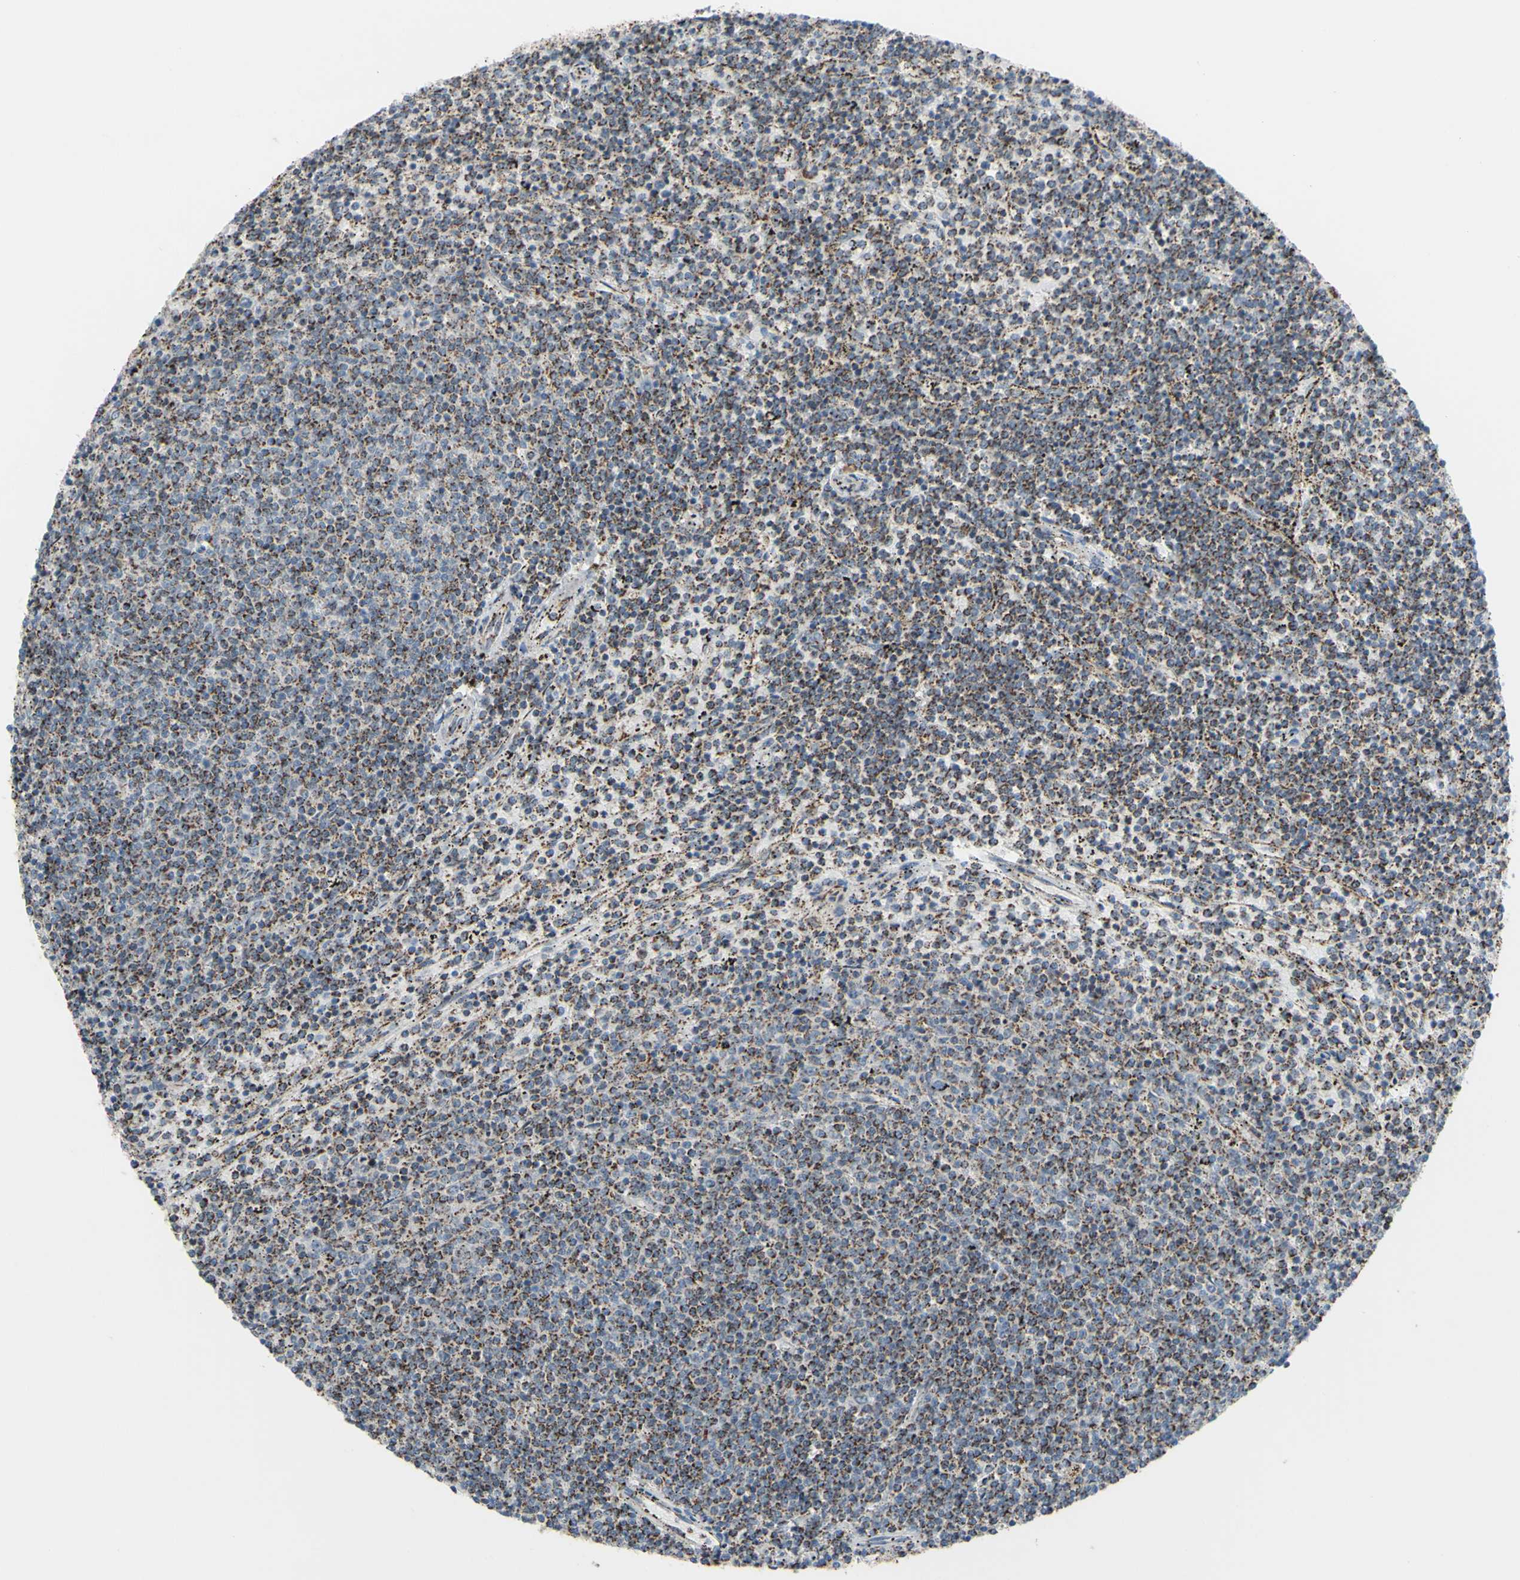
{"staining": {"intensity": "moderate", "quantity": "25%-75%", "location": "cytoplasmic/membranous"}, "tissue": "lymphoma", "cell_type": "Tumor cells", "image_type": "cancer", "snomed": [{"axis": "morphology", "description": "Malignant lymphoma, non-Hodgkin's type, Low grade"}, {"axis": "topography", "description": "Spleen"}], "caption": "Immunohistochemical staining of human low-grade malignant lymphoma, non-Hodgkin's type exhibits medium levels of moderate cytoplasmic/membranous positivity in approximately 25%-75% of tumor cells. (DAB (3,3'-diaminobenzidine) = brown stain, brightfield microscopy at high magnification).", "gene": "GLT8D1", "patient": {"sex": "female", "age": 50}}